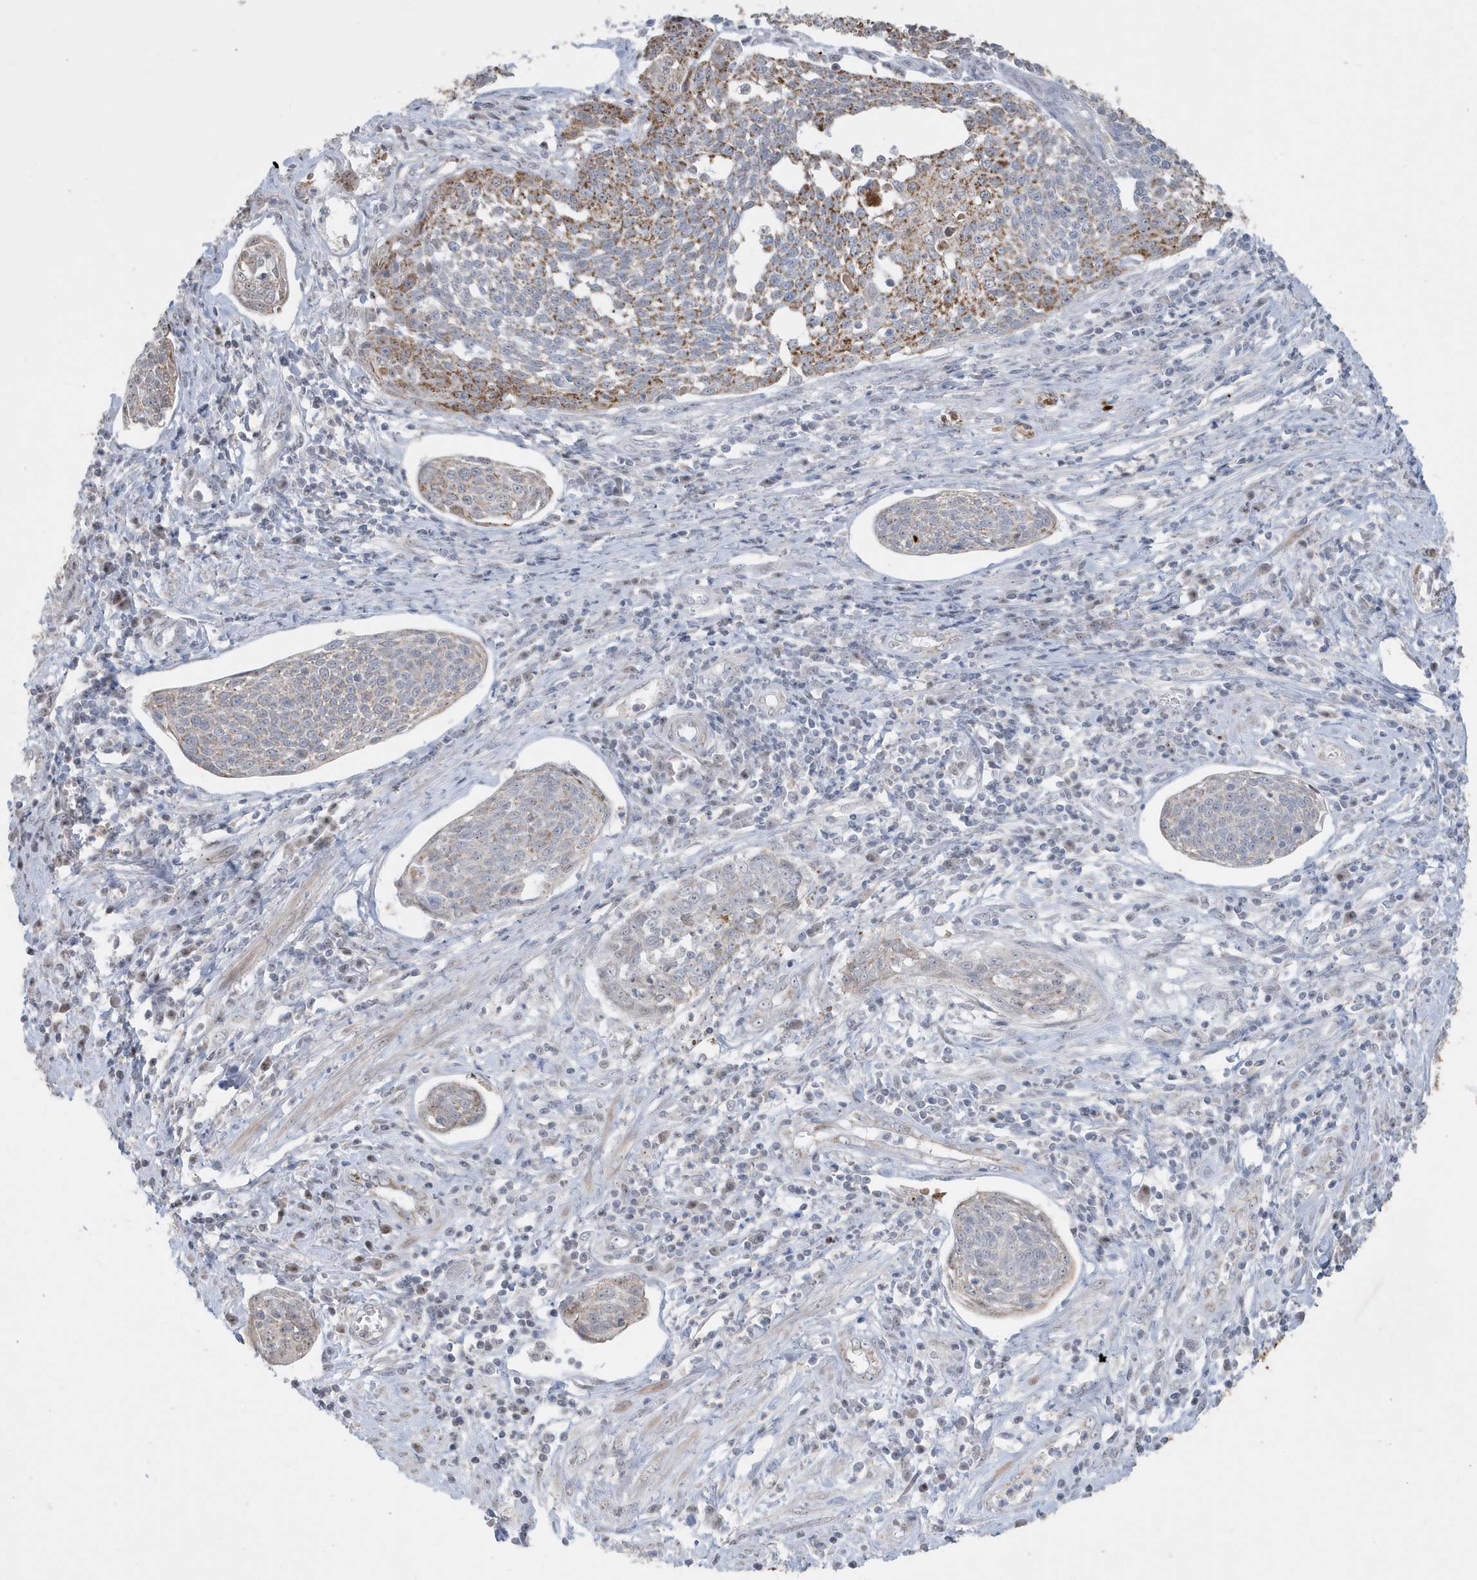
{"staining": {"intensity": "moderate", "quantity": "25%-75%", "location": "cytoplasmic/membranous"}, "tissue": "cervical cancer", "cell_type": "Tumor cells", "image_type": "cancer", "snomed": [{"axis": "morphology", "description": "Squamous cell carcinoma, NOS"}, {"axis": "topography", "description": "Cervix"}], "caption": "High-power microscopy captured an immunohistochemistry image of cervical cancer, revealing moderate cytoplasmic/membranous positivity in about 25%-75% of tumor cells.", "gene": "FNDC1", "patient": {"sex": "female", "age": 34}}